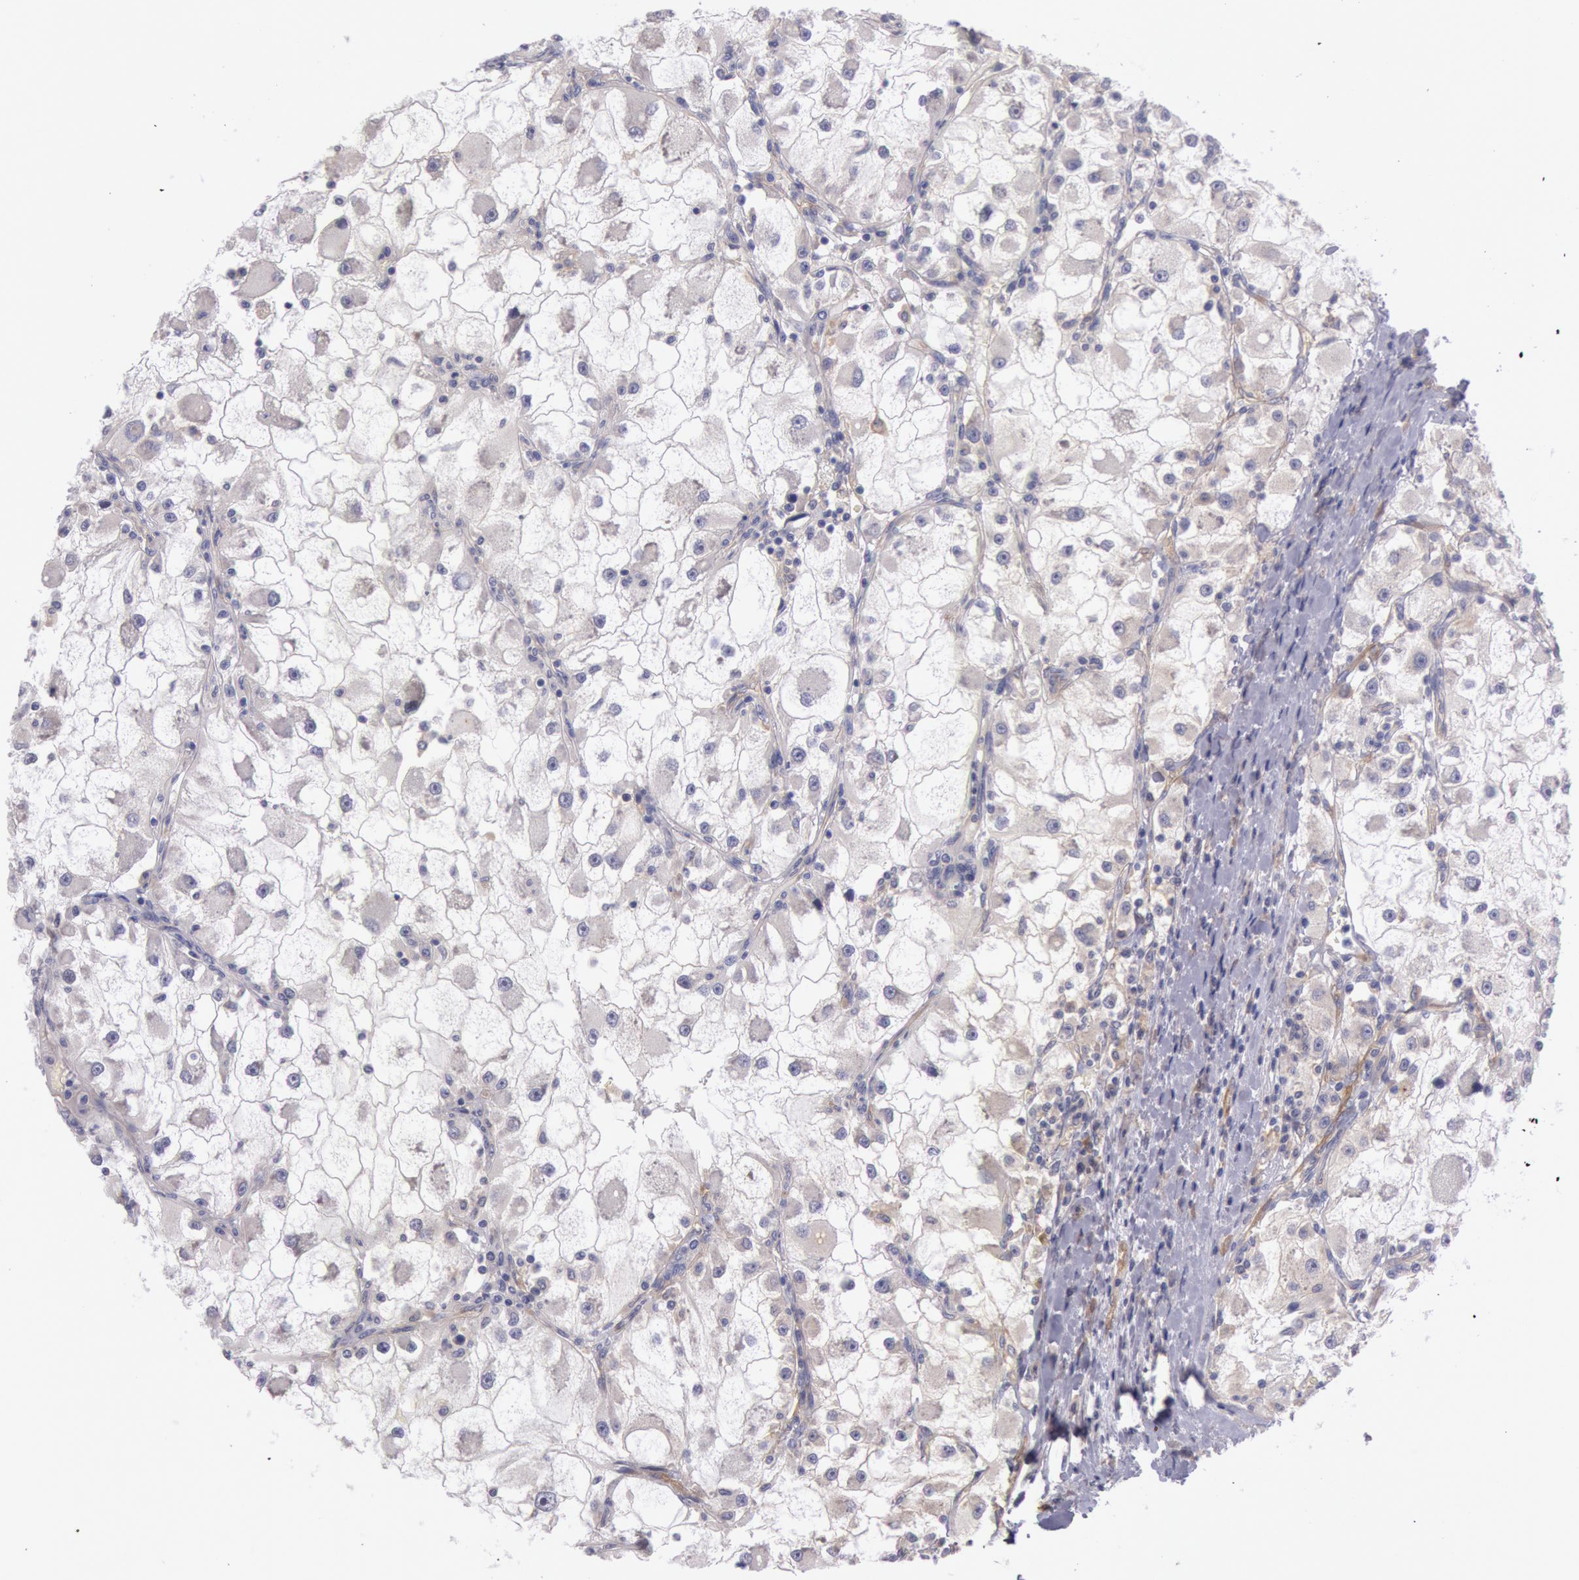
{"staining": {"intensity": "negative", "quantity": "none", "location": "none"}, "tissue": "renal cancer", "cell_type": "Tumor cells", "image_type": "cancer", "snomed": [{"axis": "morphology", "description": "Adenocarcinoma, NOS"}, {"axis": "topography", "description": "Kidney"}], "caption": "Immunohistochemical staining of adenocarcinoma (renal) demonstrates no significant staining in tumor cells.", "gene": "MYO5A", "patient": {"sex": "female", "age": 73}}